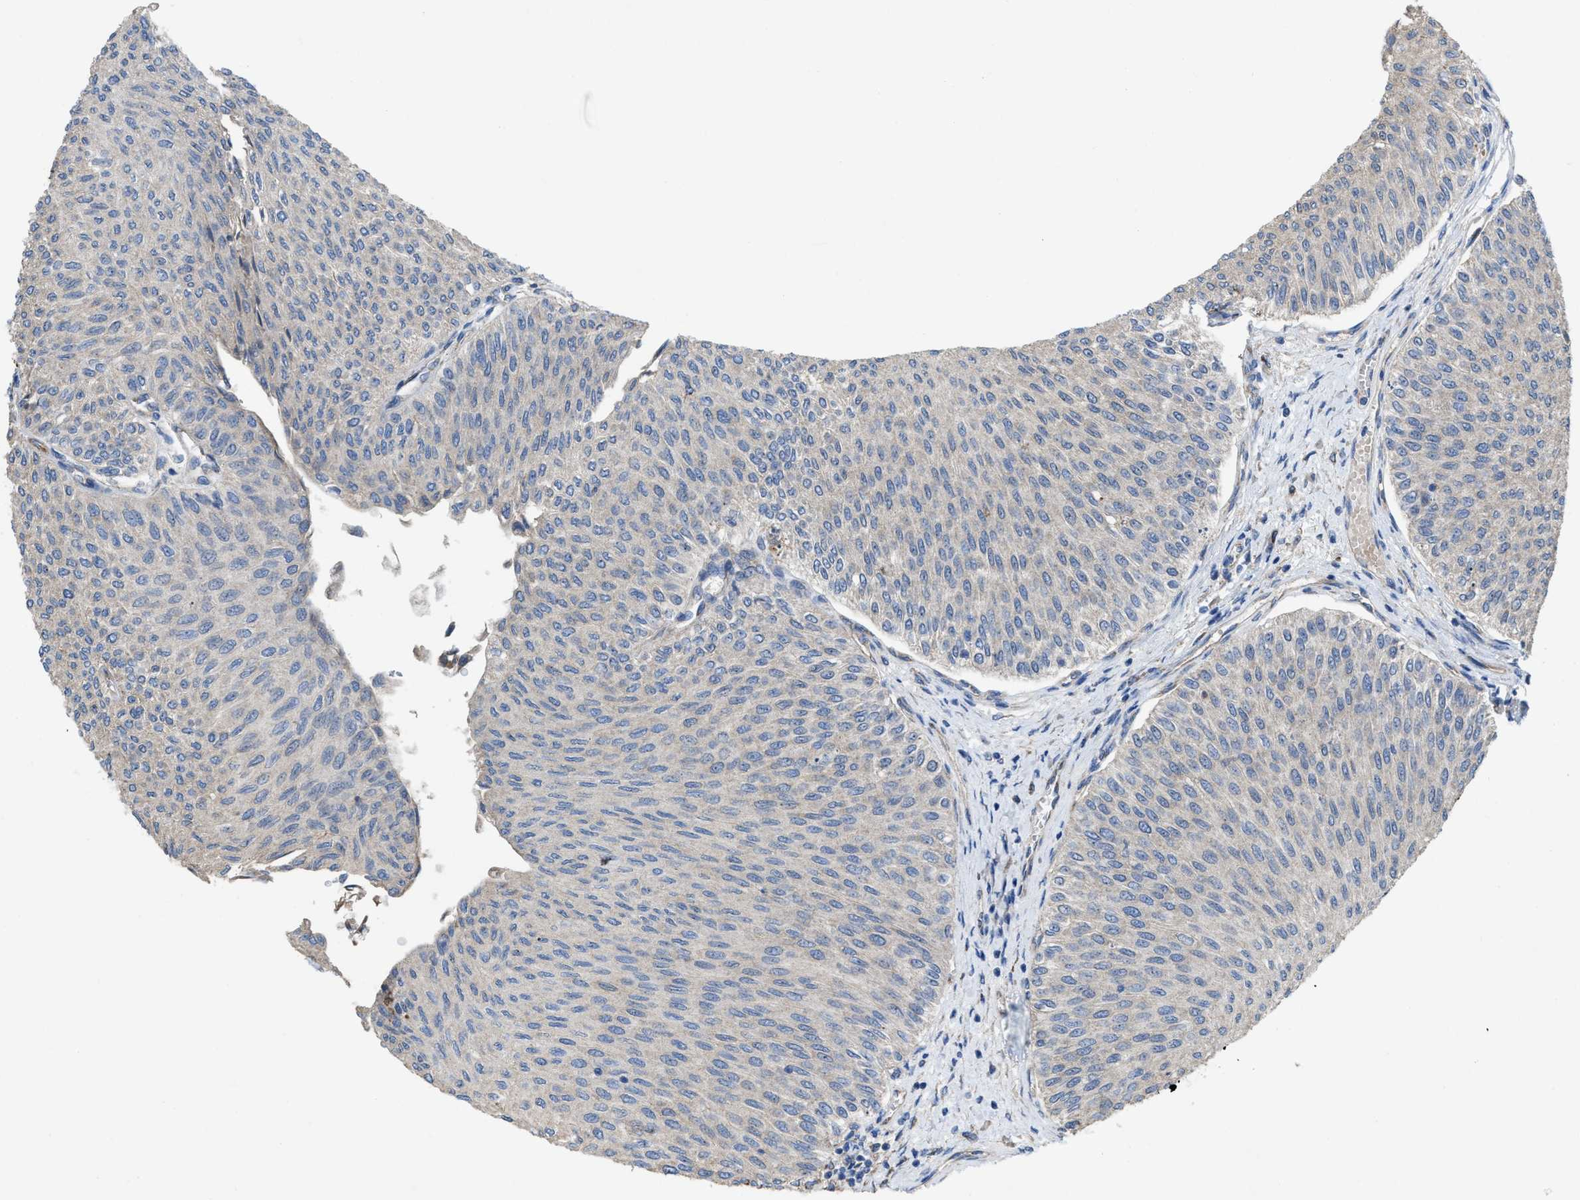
{"staining": {"intensity": "negative", "quantity": "none", "location": "none"}, "tissue": "urothelial cancer", "cell_type": "Tumor cells", "image_type": "cancer", "snomed": [{"axis": "morphology", "description": "Urothelial carcinoma, Low grade"}, {"axis": "topography", "description": "Urinary bladder"}], "caption": "A high-resolution micrograph shows IHC staining of urothelial cancer, which exhibits no significant positivity in tumor cells.", "gene": "DOLPP1", "patient": {"sex": "male", "age": 78}}